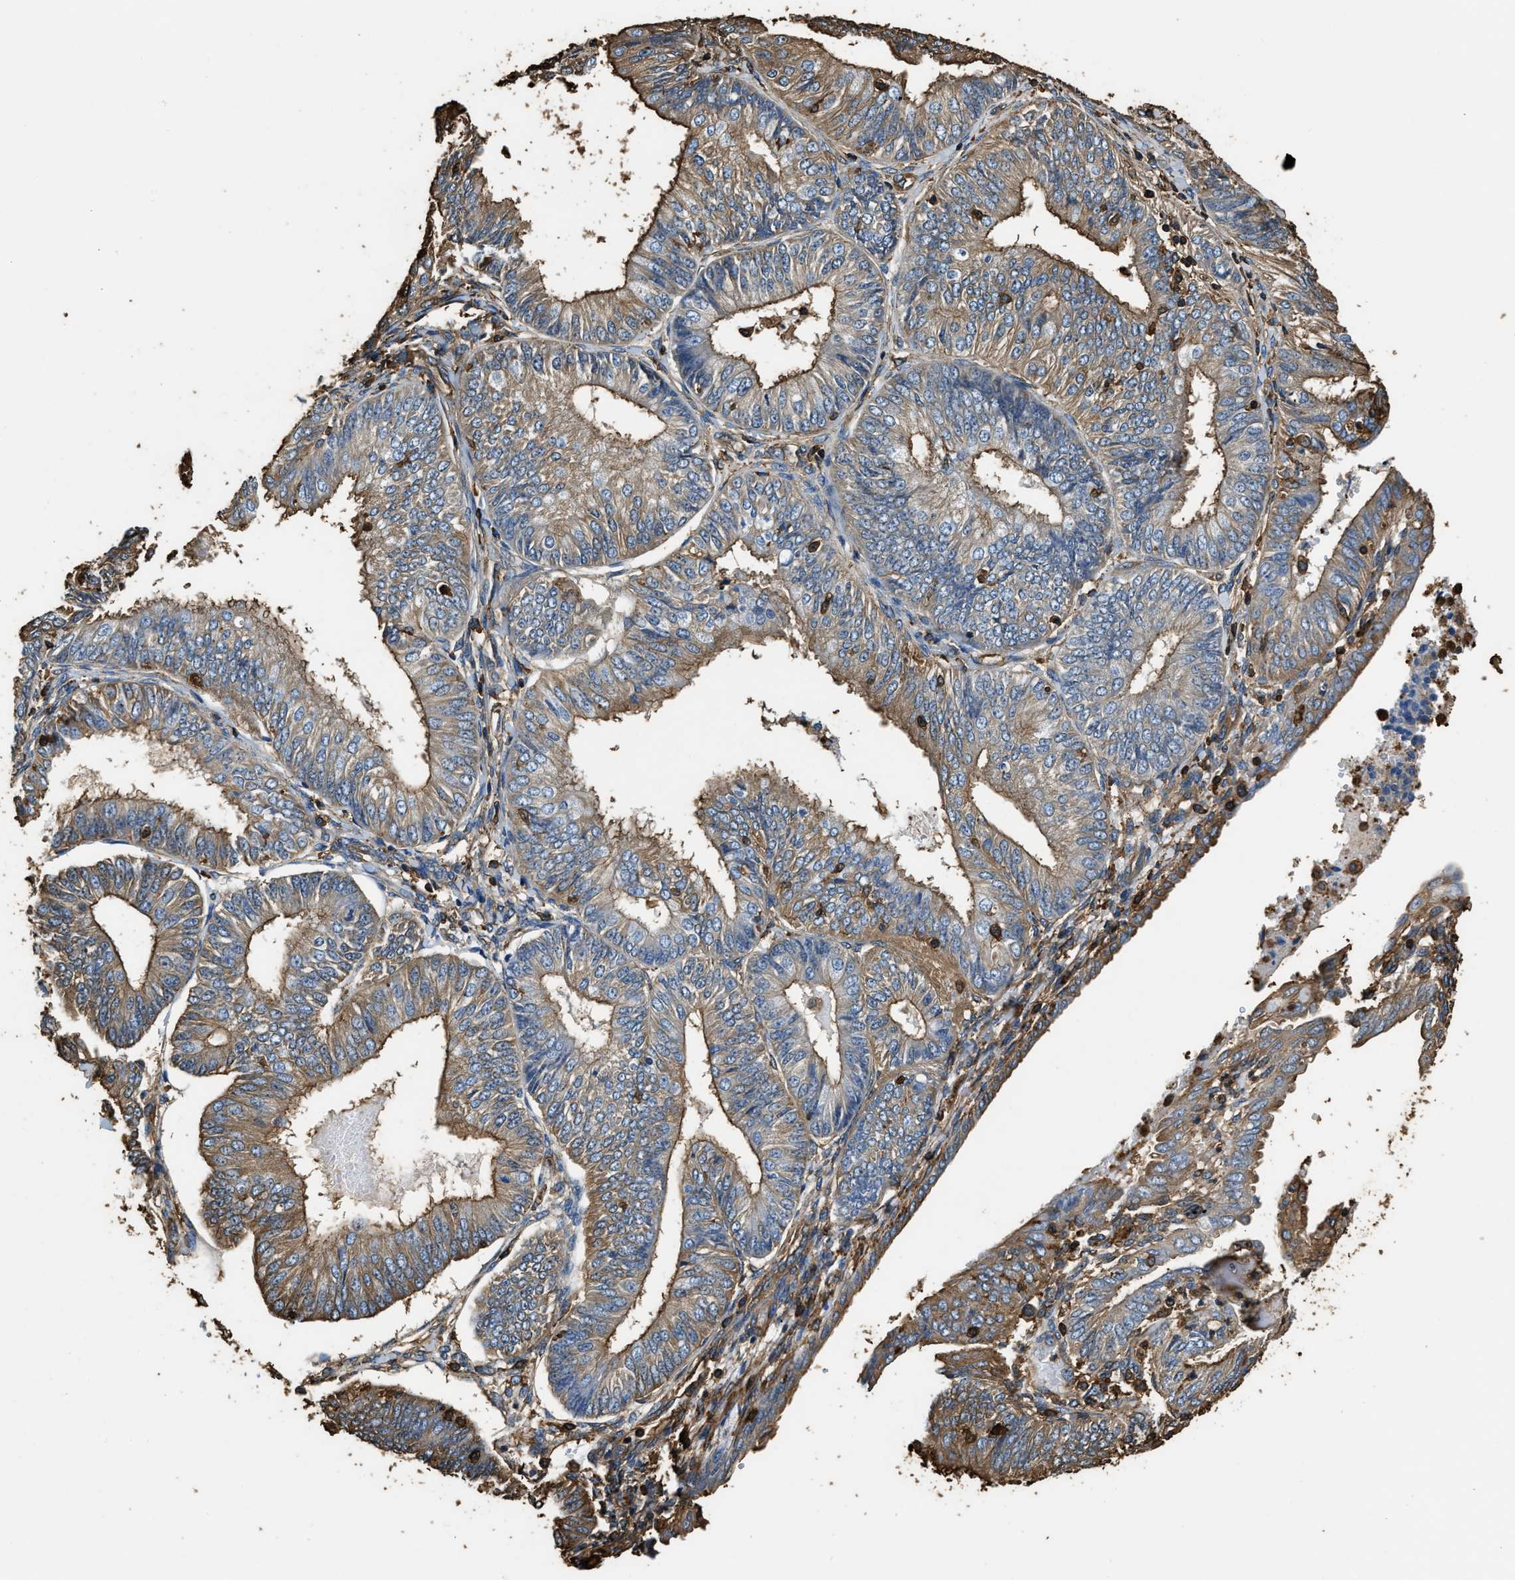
{"staining": {"intensity": "moderate", "quantity": ">75%", "location": "cytoplasmic/membranous"}, "tissue": "endometrial cancer", "cell_type": "Tumor cells", "image_type": "cancer", "snomed": [{"axis": "morphology", "description": "Adenocarcinoma, NOS"}, {"axis": "topography", "description": "Endometrium"}], "caption": "Brown immunohistochemical staining in adenocarcinoma (endometrial) reveals moderate cytoplasmic/membranous positivity in approximately >75% of tumor cells.", "gene": "ACCS", "patient": {"sex": "female", "age": 58}}